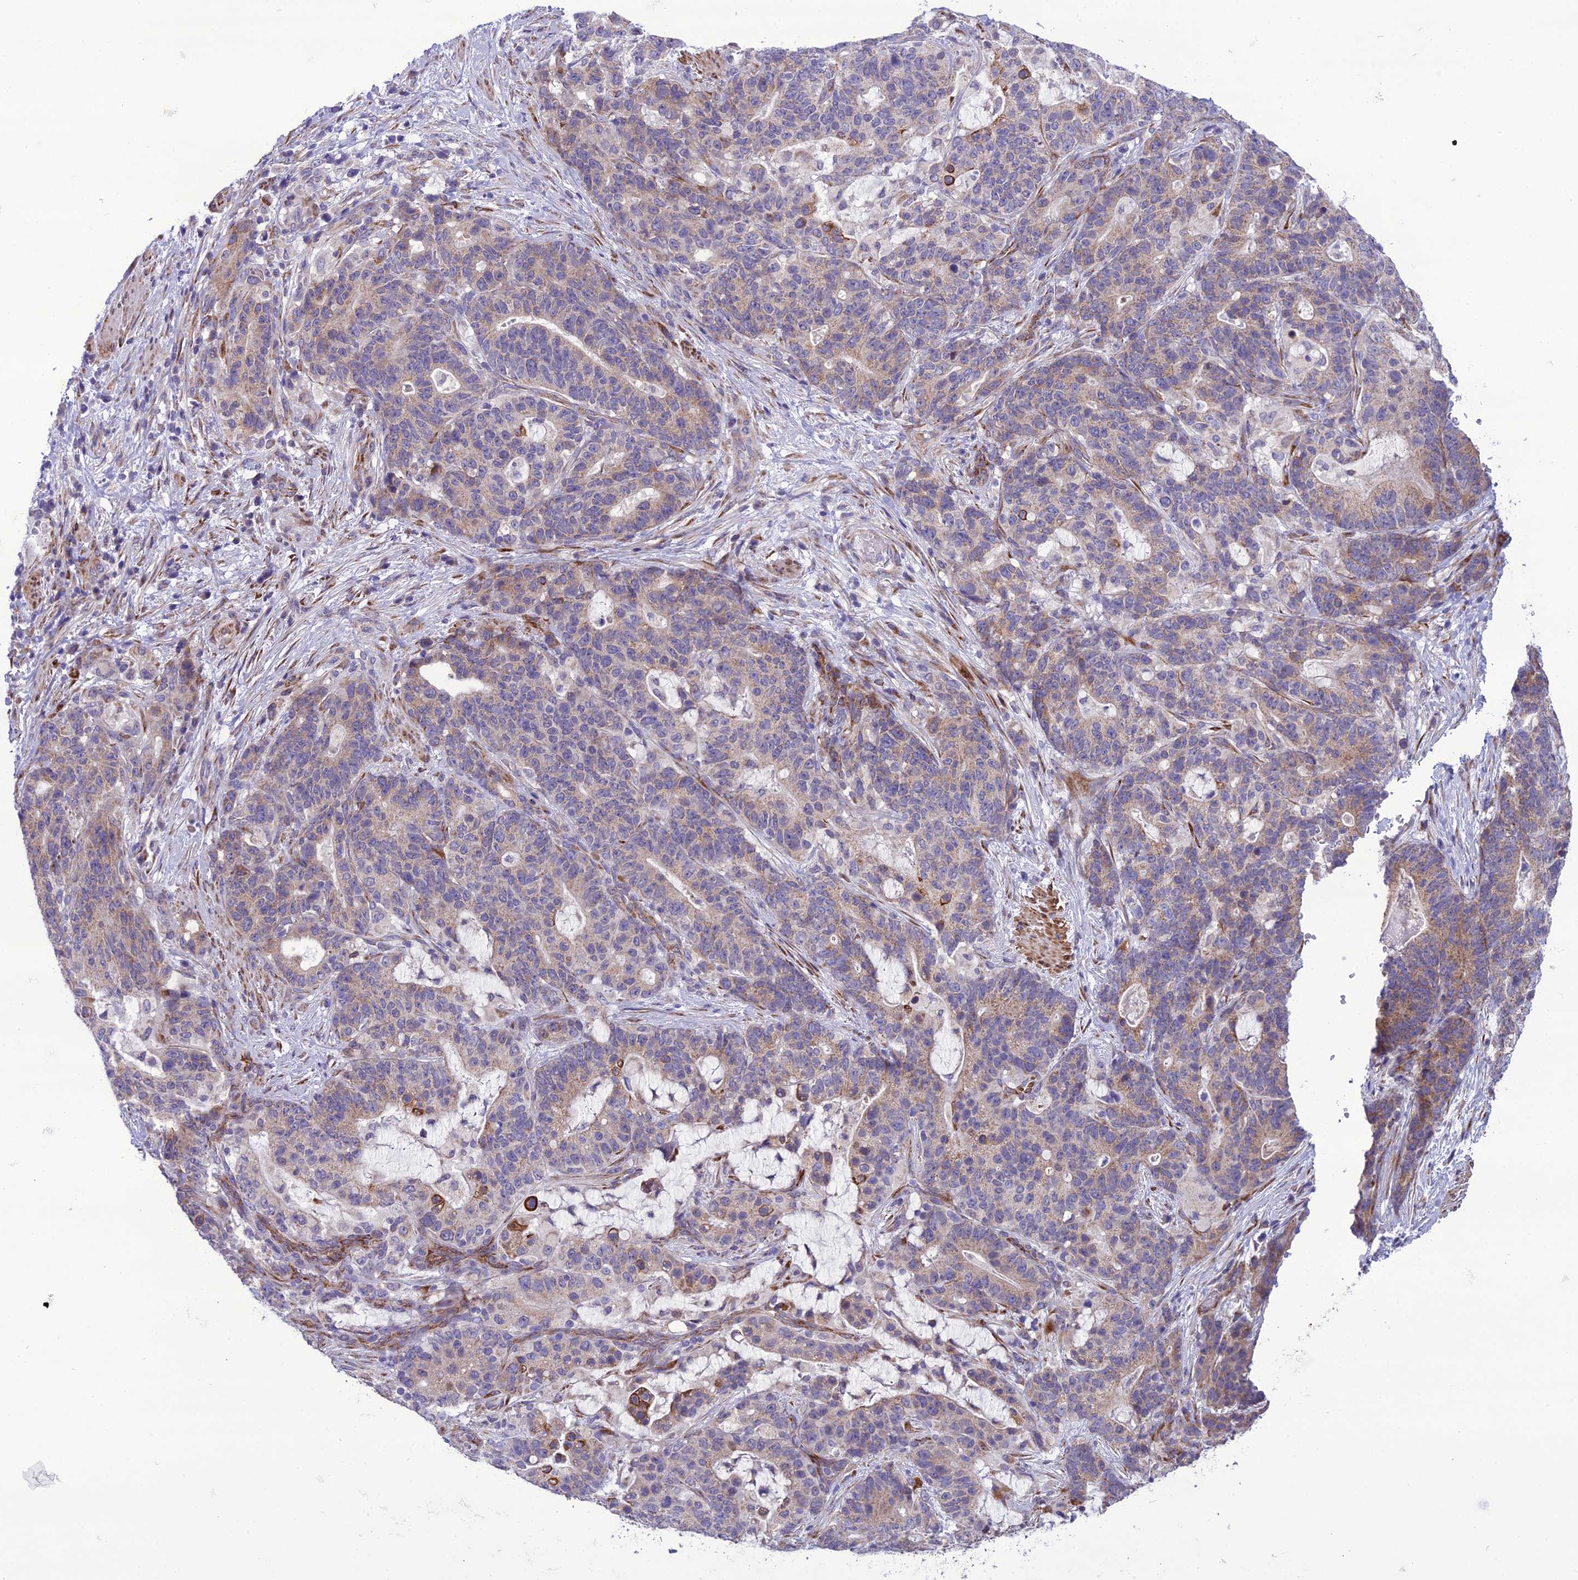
{"staining": {"intensity": "weak", "quantity": "25%-75%", "location": "cytoplasmic/membranous"}, "tissue": "stomach cancer", "cell_type": "Tumor cells", "image_type": "cancer", "snomed": [{"axis": "morphology", "description": "Normal tissue, NOS"}, {"axis": "morphology", "description": "Adenocarcinoma, NOS"}, {"axis": "topography", "description": "Stomach"}], "caption": "Approximately 25%-75% of tumor cells in adenocarcinoma (stomach) demonstrate weak cytoplasmic/membranous protein staining as visualized by brown immunohistochemical staining.", "gene": "NODAL", "patient": {"sex": "female", "age": 64}}